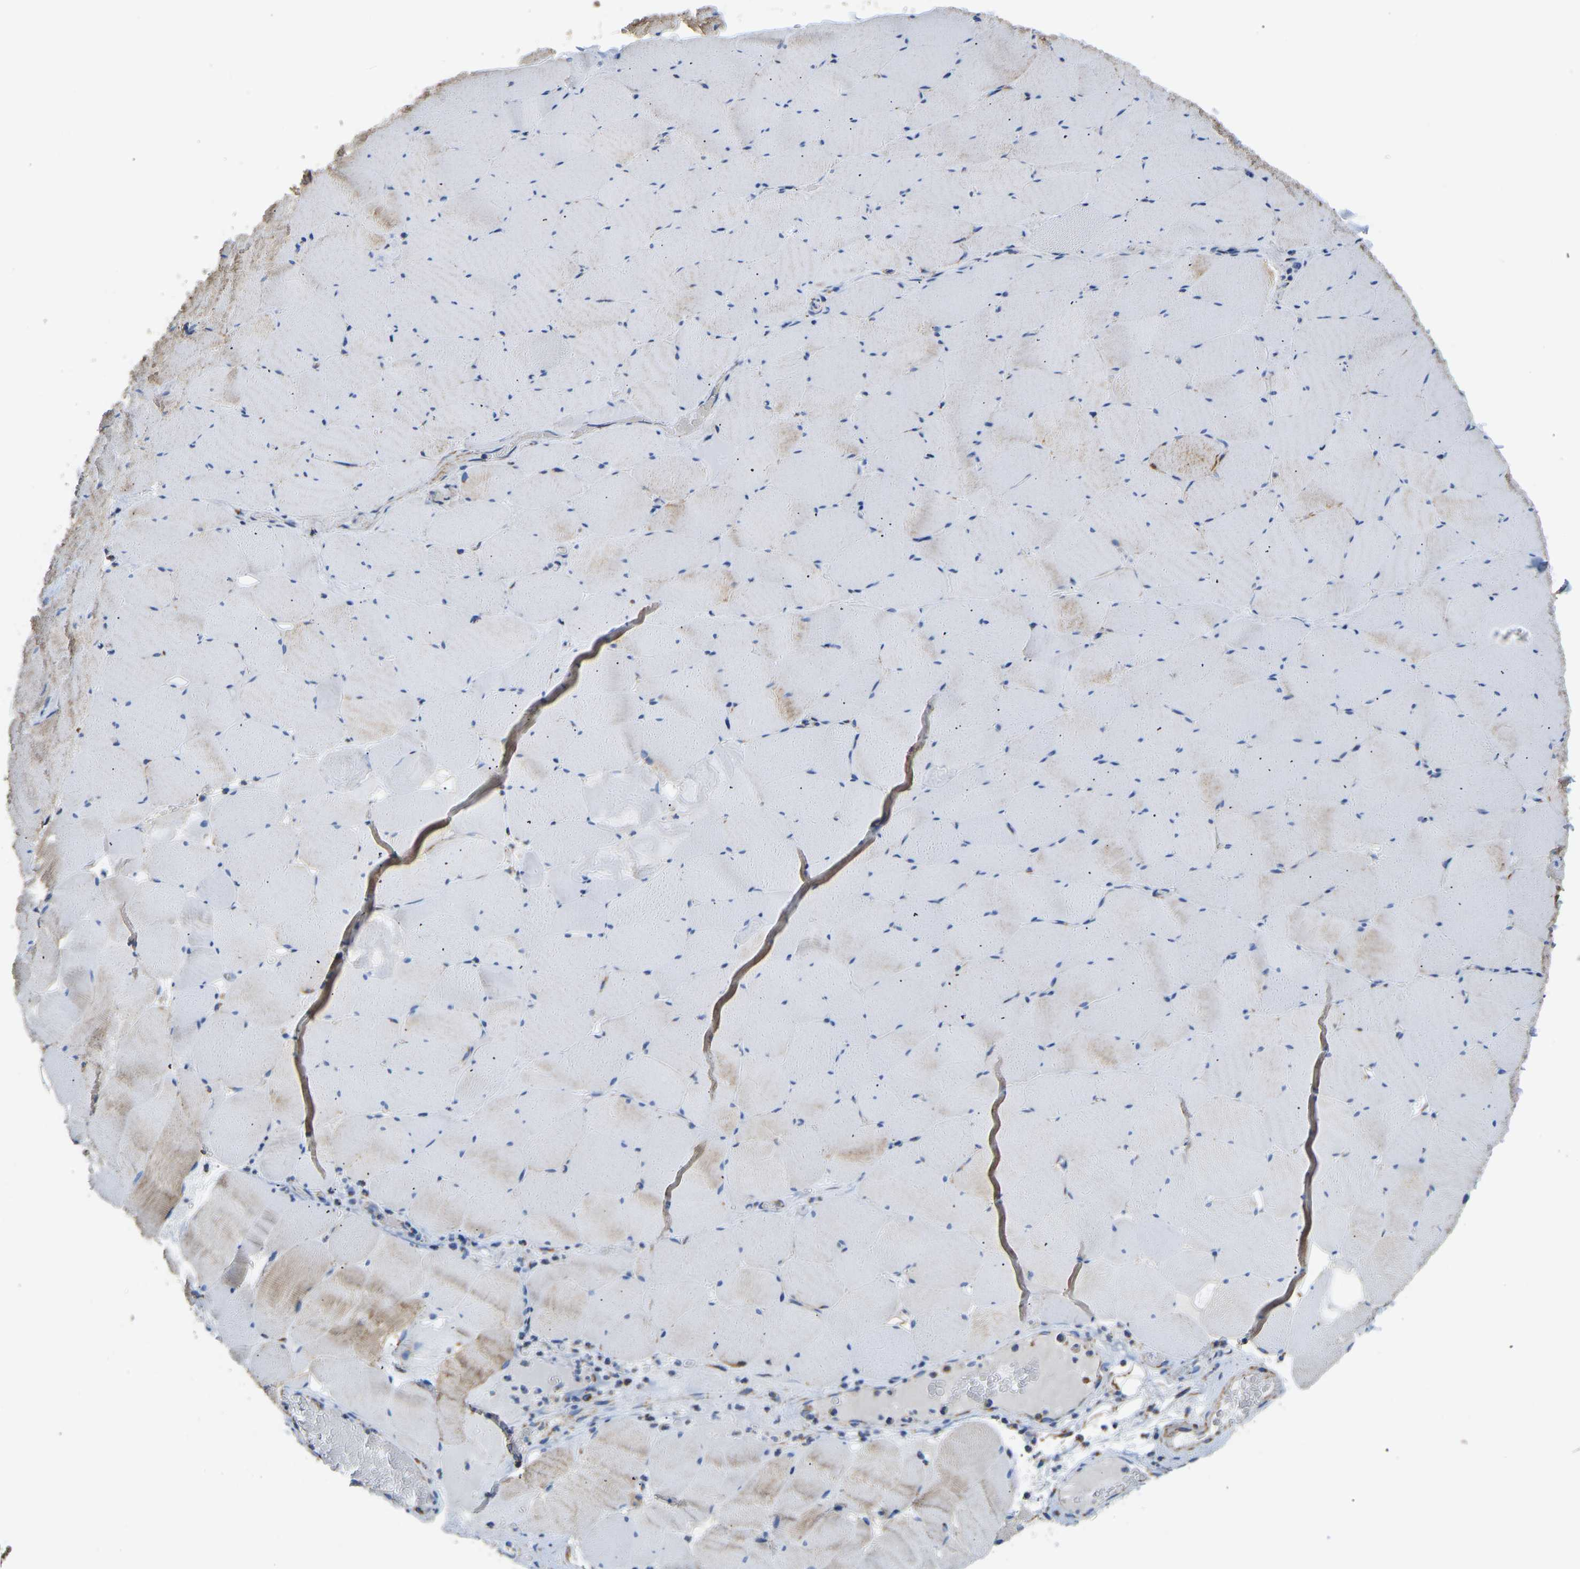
{"staining": {"intensity": "moderate", "quantity": "25%-75%", "location": "cytoplasmic/membranous"}, "tissue": "skeletal muscle", "cell_type": "Myocytes", "image_type": "normal", "snomed": [{"axis": "morphology", "description": "Normal tissue, NOS"}, {"axis": "topography", "description": "Skeletal muscle"}], "caption": "Myocytes exhibit medium levels of moderate cytoplasmic/membranous expression in approximately 25%-75% of cells in unremarkable skeletal muscle.", "gene": "IRX6", "patient": {"sex": "male", "age": 62}}